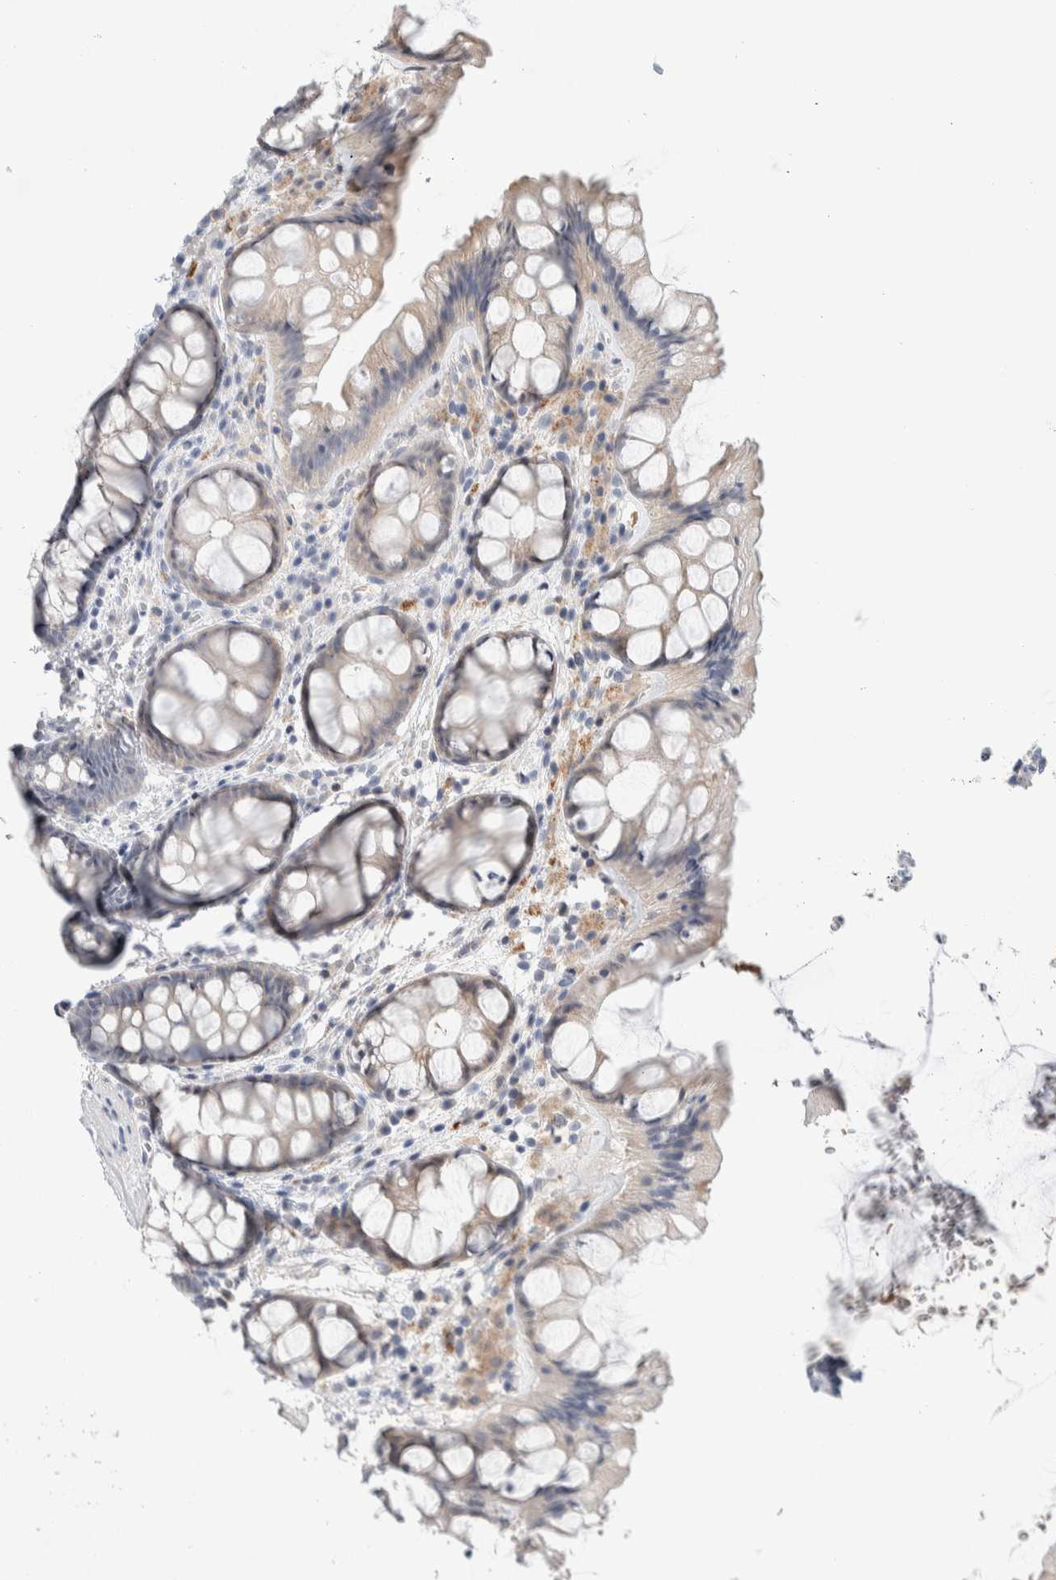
{"staining": {"intensity": "weak", "quantity": "<25%", "location": "cytoplasmic/membranous"}, "tissue": "colon", "cell_type": "Endothelial cells", "image_type": "normal", "snomed": [{"axis": "morphology", "description": "Normal tissue, NOS"}, {"axis": "topography", "description": "Colon"}], "caption": "Protein analysis of unremarkable colon displays no significant staining in endothelial cells. (DAB (3,3'-diaminobenzidine) immunohistochemistry (IHC) visualized using brightfield microscopy, high magnification).", "gene": "DNAJB6", "patient": {"sex": "male", "age": 47}}